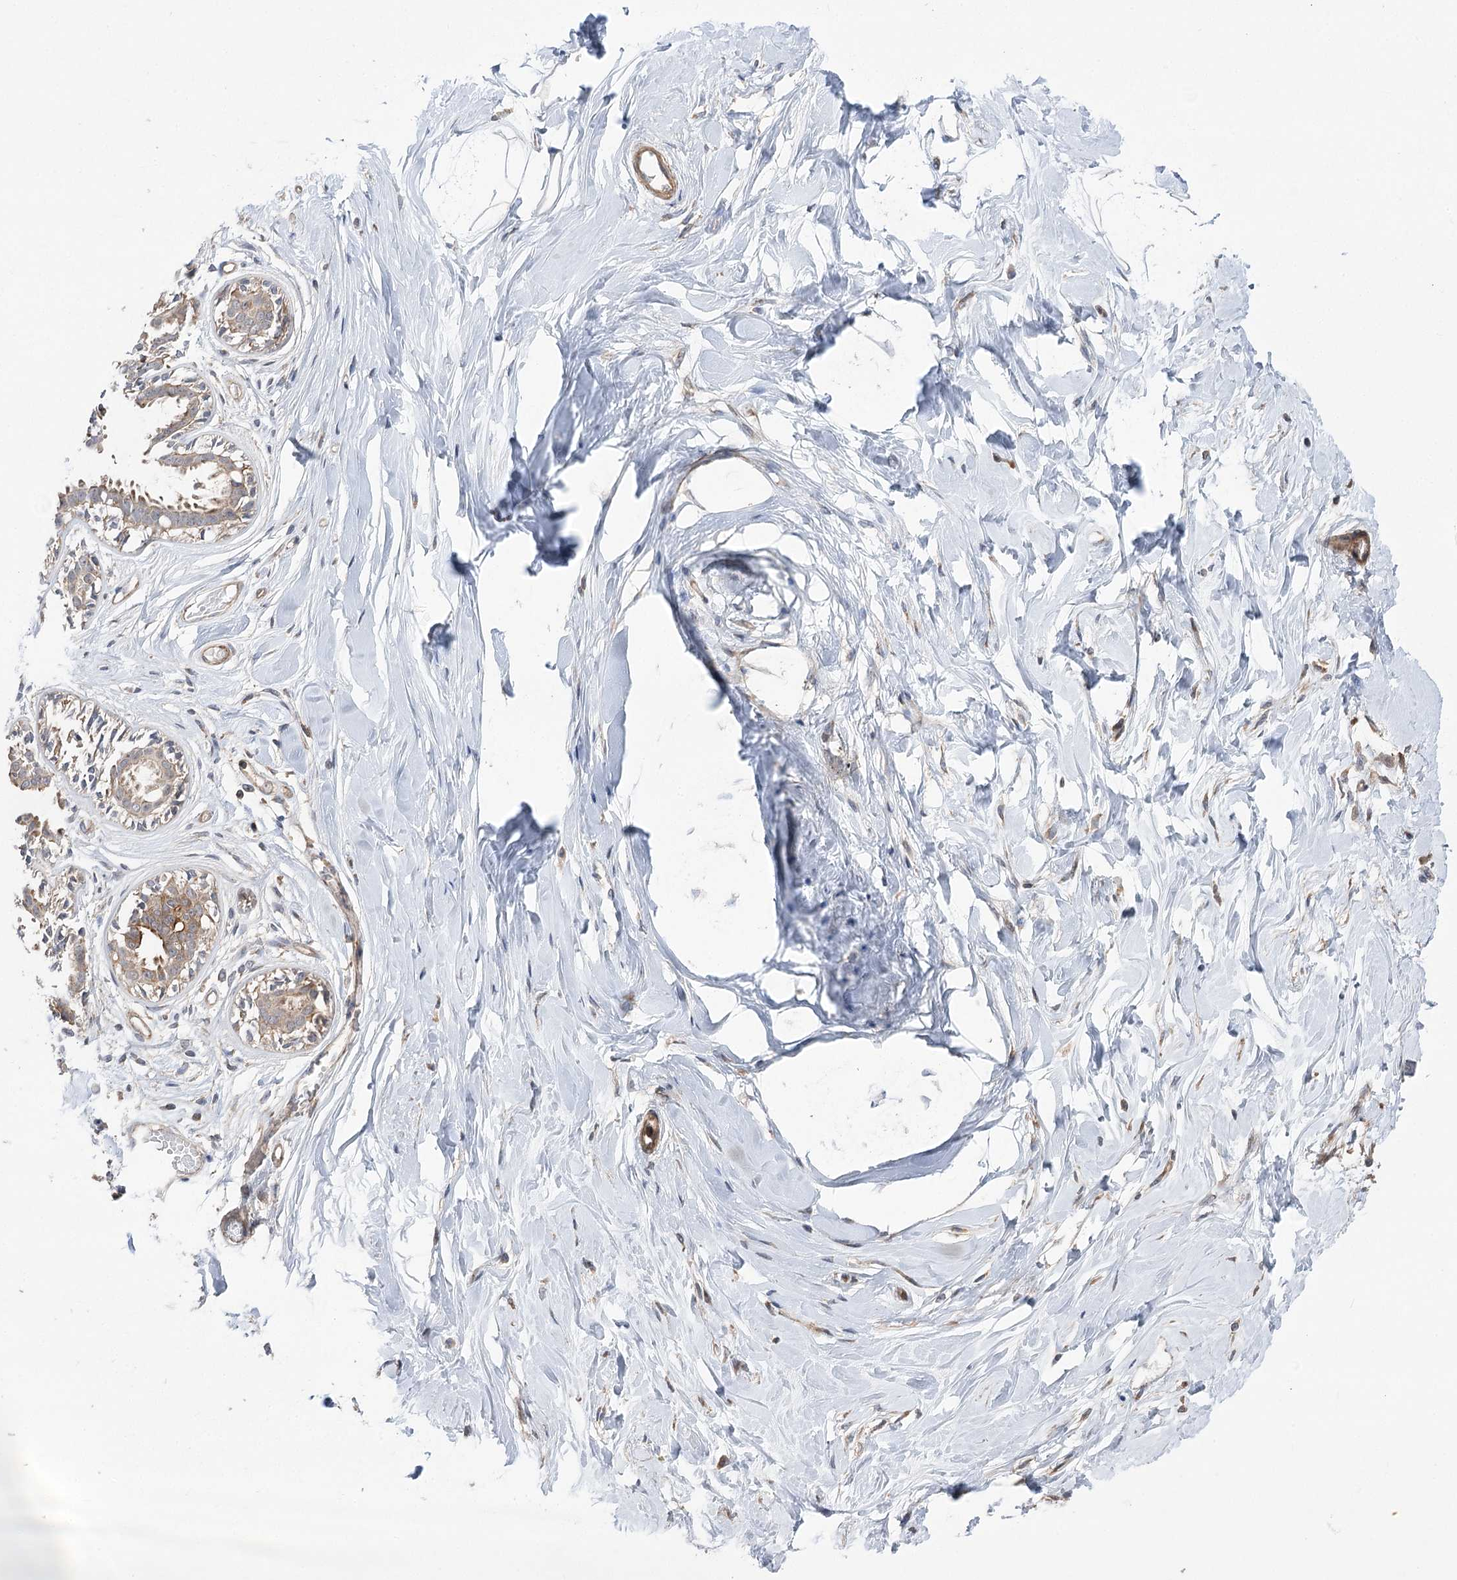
{"staining": {"intensity": "weak", "quantity": ">75%", "location": "nuclear"}, "tissue": "breast", "cell_type": "Adipocytes", "image_type": "normal", "snomed": [{"axis": "morphology", "description": "Normal tissue, NOS"}, {"axis": "topography", "description": "Breast"}], "caption": "Weak nuclear expression is appreciated in about >75% of adipocytes in normal breast. (Stains: DAB (3,3'-diaminobenzidine) in brown, nuclei in blue, Microscopy: brightfield microscopy at high magnification).", "gene": "VPS37B", "patient": {"sex": "female", "age": 45}}